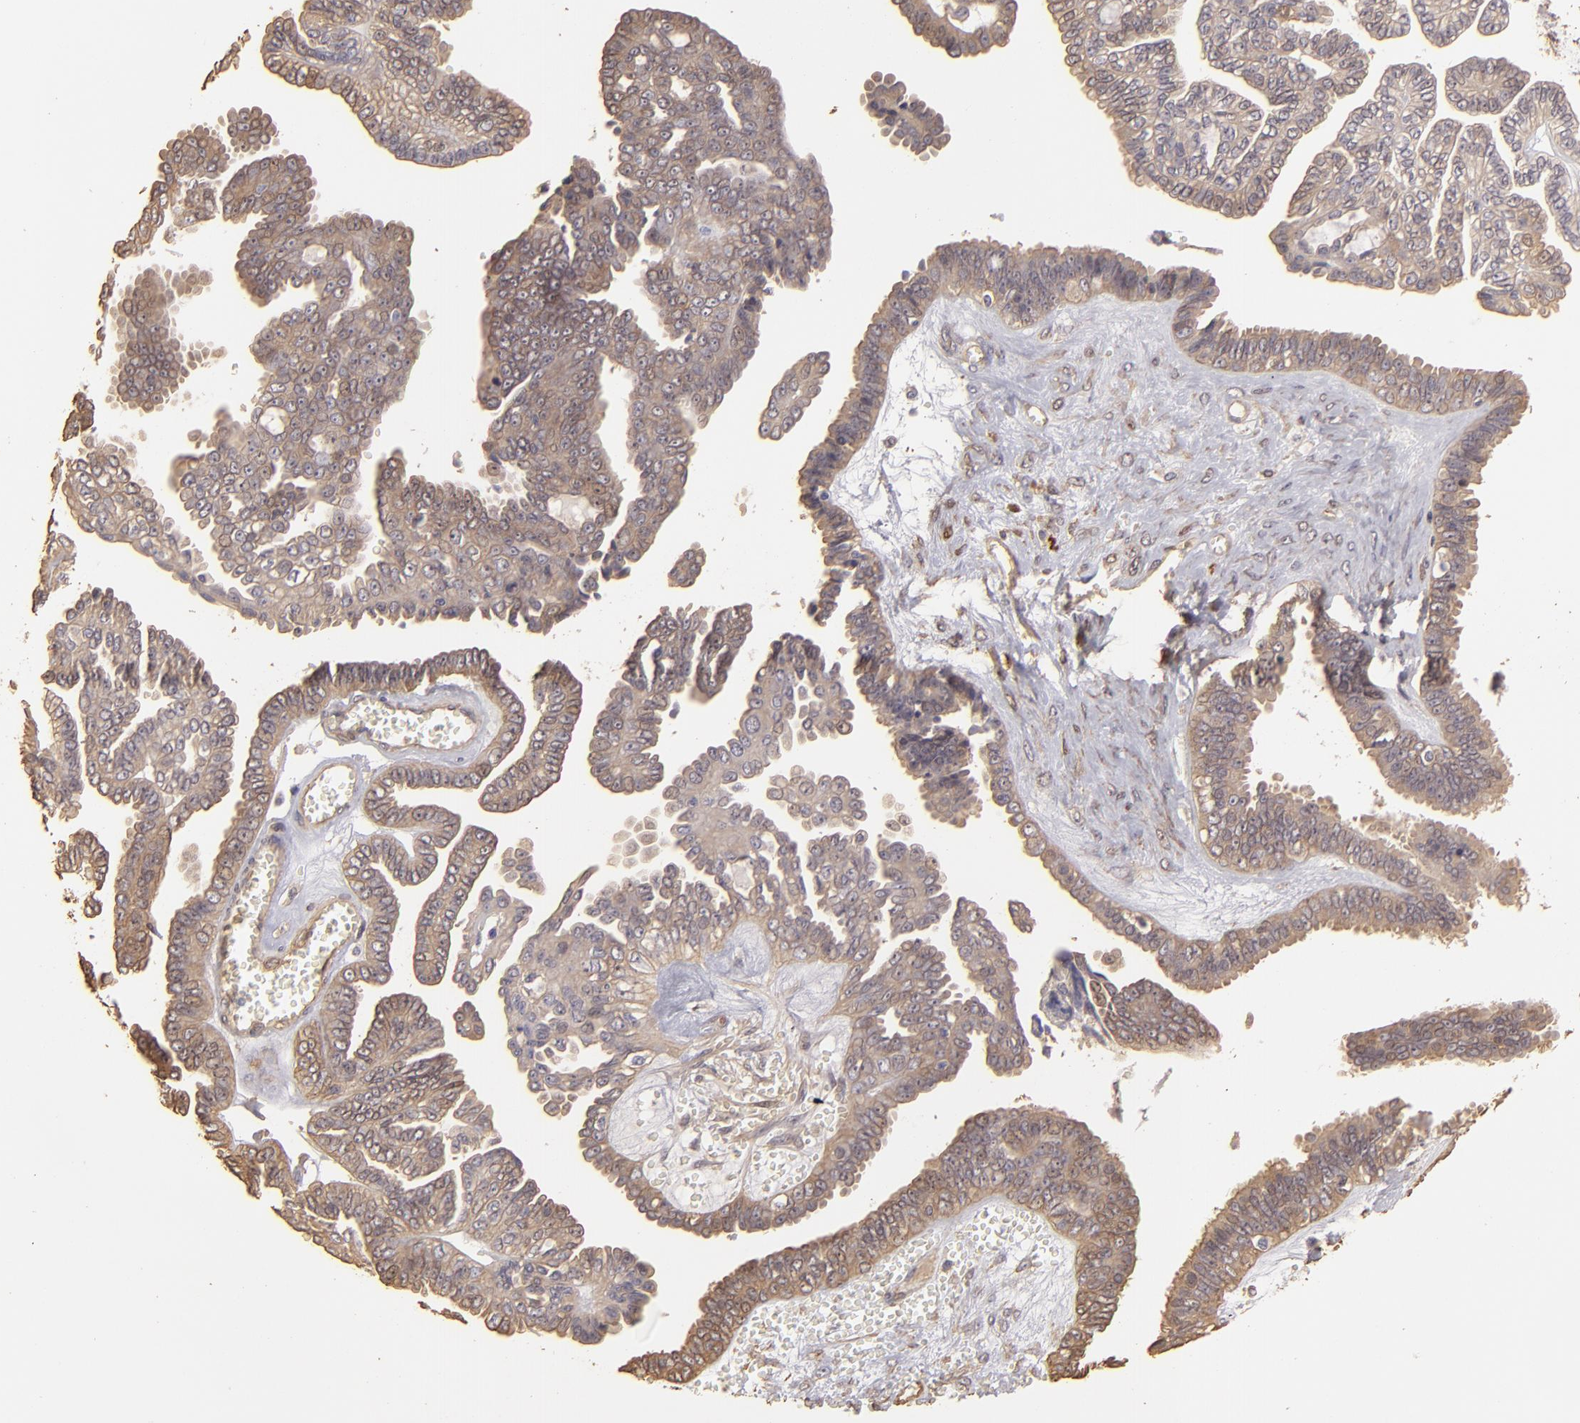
{"staining": {"intensity": "weak", "quantity": ">75%", "location": "cytoplasmic/membranous"}, "tissue": "ovarian cancer", "cell_type": "Tumor cells", "image_type": "cancer", "snomed": [{"axis": "morphology", "description": "Cystadenocarcinoma, serous, NOS"}, {"axis": "topography", "description": "Ovary"}], "caption": "Human ovarian cancer stained for a protein (brown) exhibits weak cytoplasmic/membranous positive positivity in about >75% of tumor cells.", "gene": "HSPB6", "patient": {"sex": "female", "age": 71}}